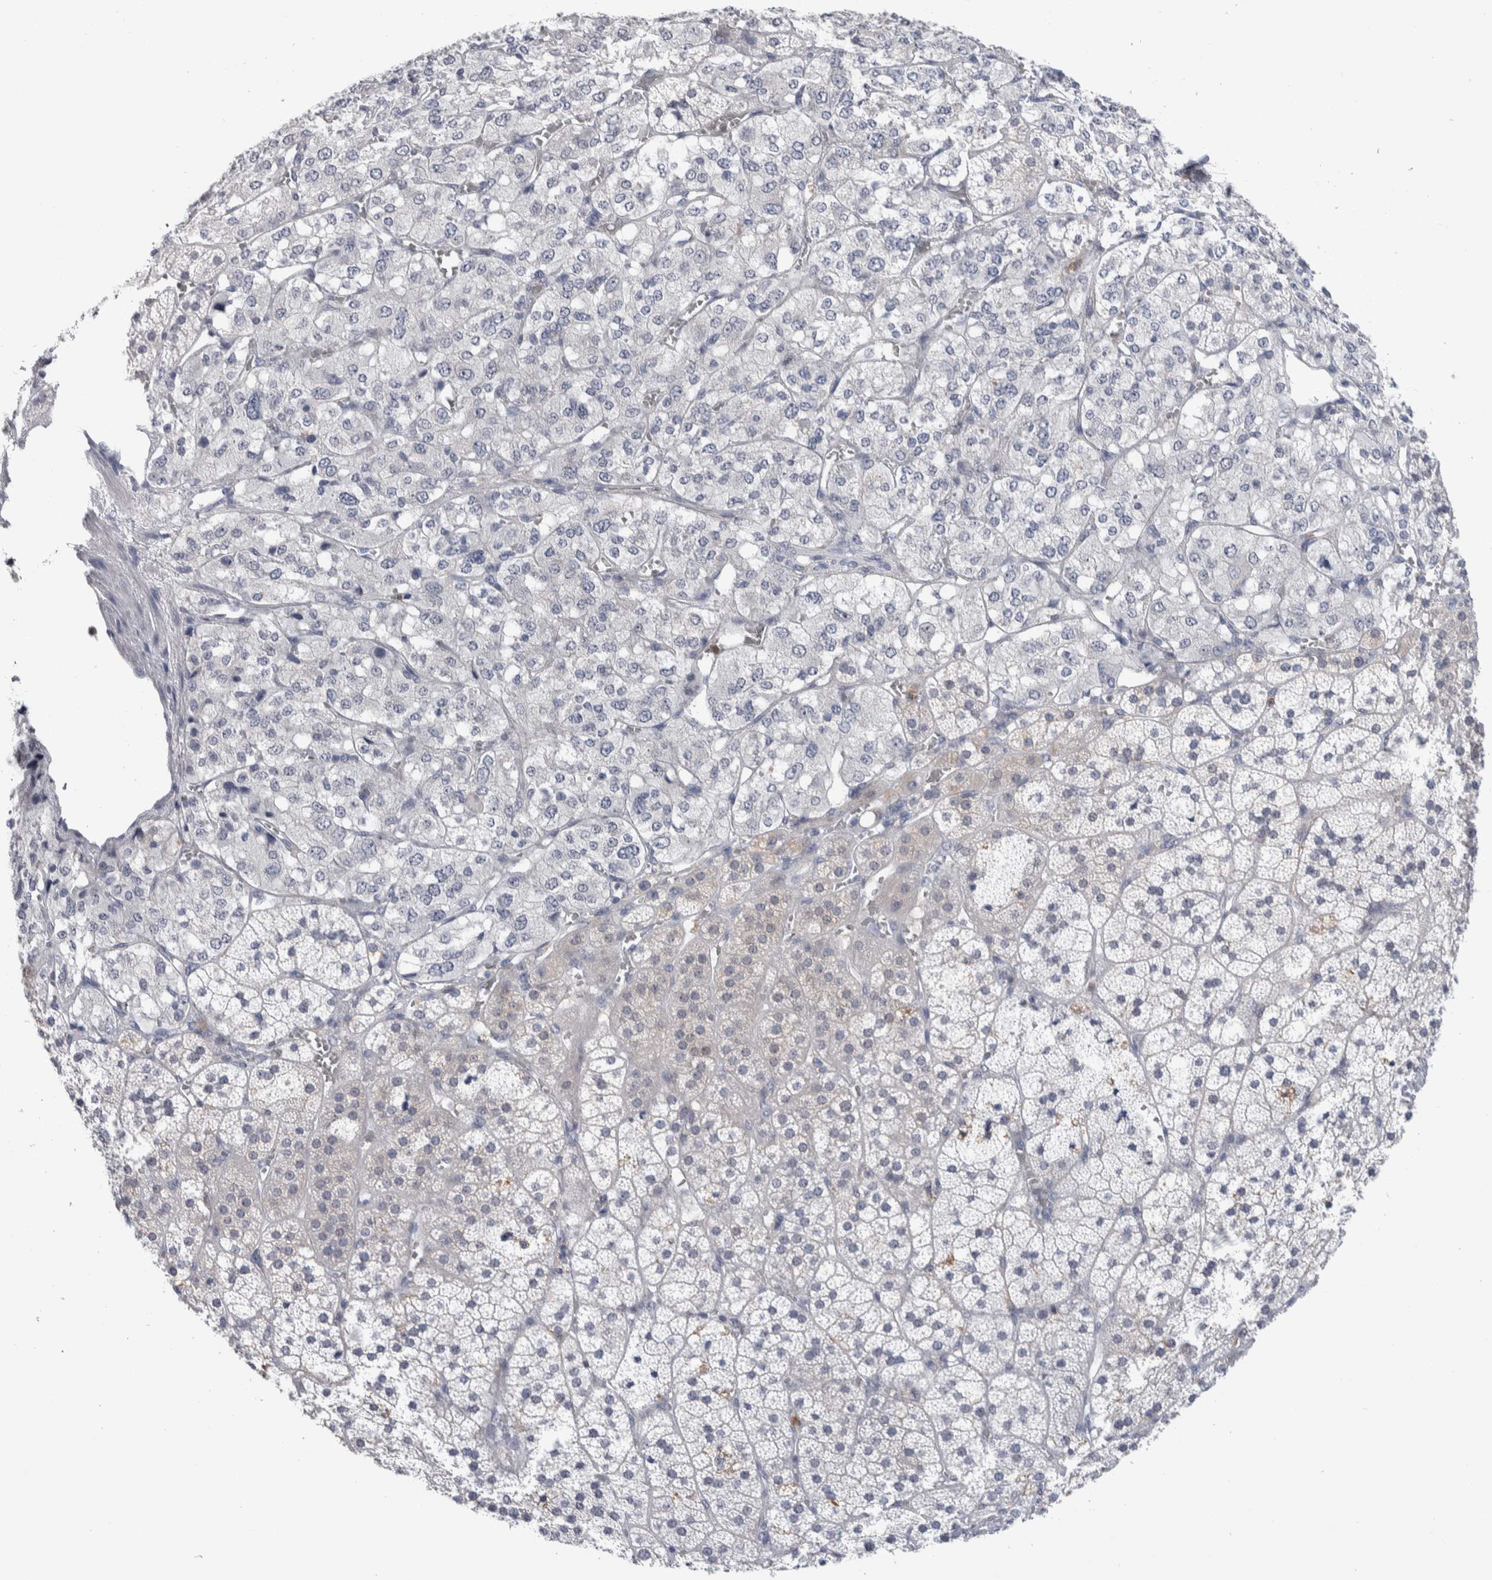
{"staining": {"intensity": "negative", "quantity": "none", "location": "none"}, "tissue": "adrenal gland", "cell_type": "Glandular cells", "image_type": "normal", "snomed": [{"axis": "morphology", "description": "Normal tissue, NOS"}, {"axis": "topography", "description": "Adrenal gland"}], "caption": "DAB immunohistochemical staining of unremarkable adrenal gland demonstrates no significant expression in glandular cells.", "gene": "LURAP1L", "patient": {"sex": "female", "age": 44}}